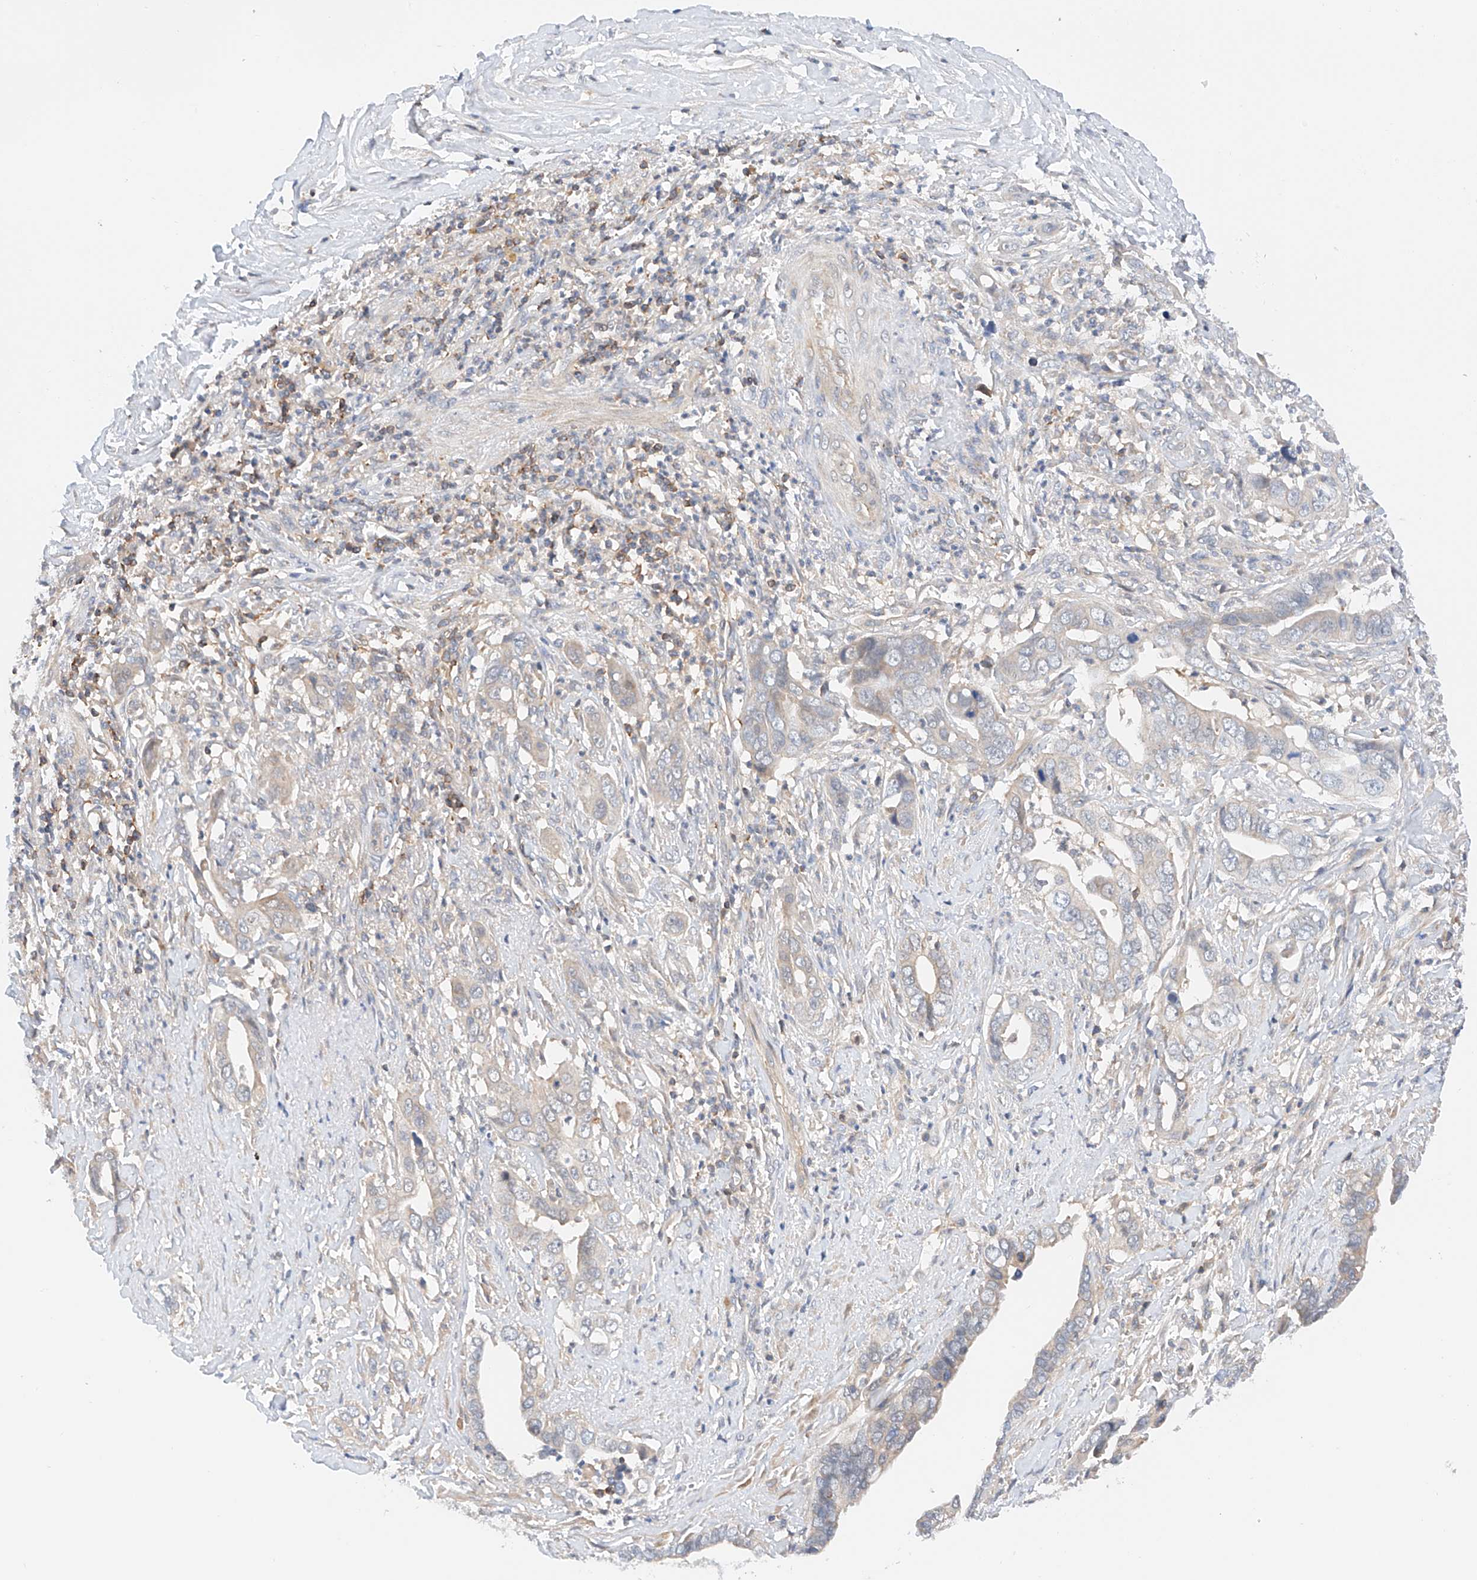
{"staining": {"intensity": "negative", "quantity": "none", "location": "none"}, "tissue": "liver cancer", "cell_type": "Tumor cells", "image_type": "cancer", "snomed": [{"axis": "morphology", "description": "Cholangiocarcinoma"}, {"axis": "topography", "description": "Liver"}], "caption": "An IHC histopathology image of liver cancer is shown. There is no staining in tumor cells of liver cancer.", "gene": "MFN2", "patient": {"sex": "female", "age": 79}}